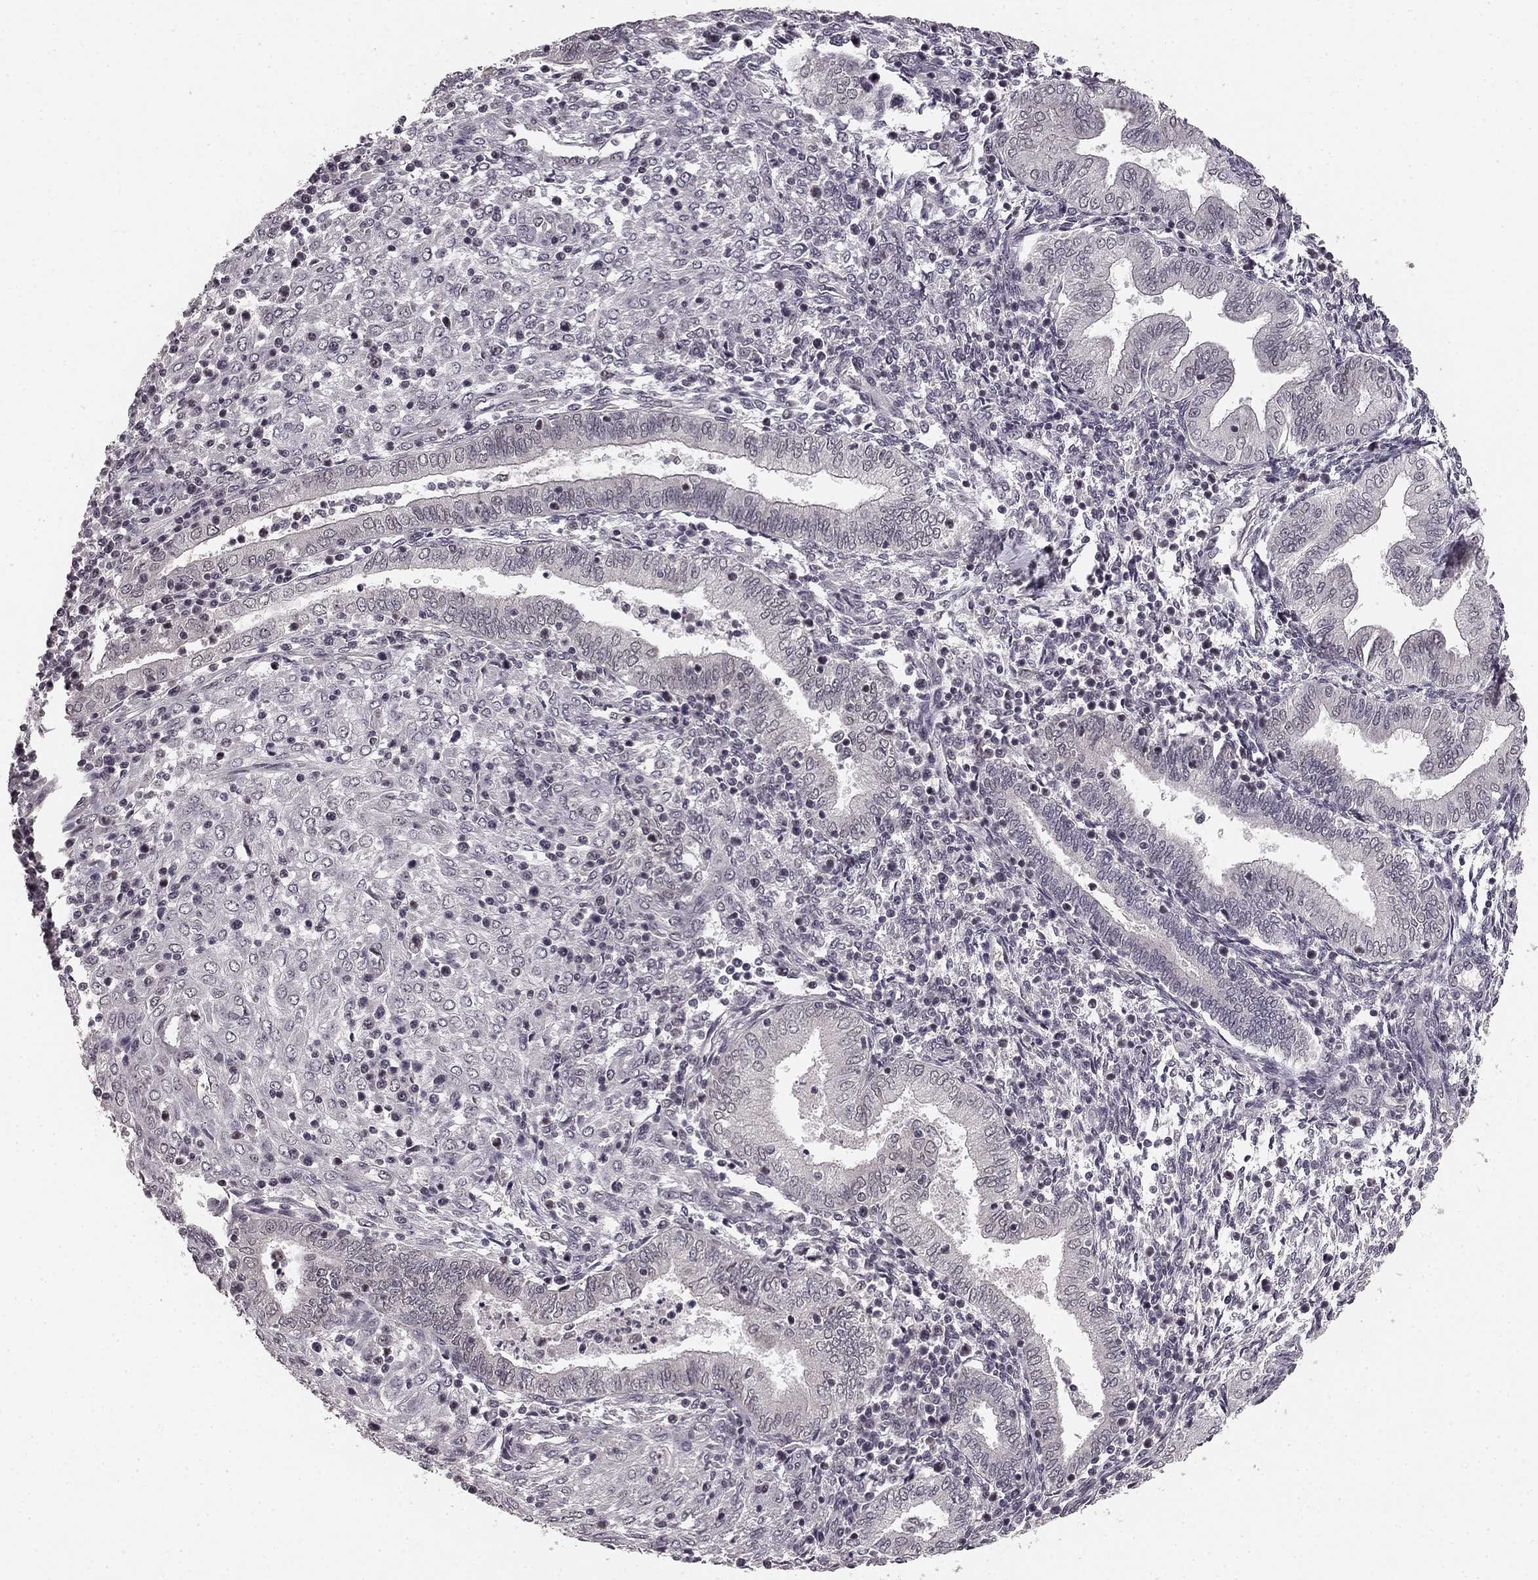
{"staining": {"intensity": "negative", "quantity": "none", "location": "none"}, "tissue": "endometrium", "cell_type": "Cells in endometrial stroma", "image_type": "normal", "snomed": [{"axis": "morphology", "description": "Normal tissue, NOS"}, {"axis": "topography", "description": "Endometrium"}], "caption": "Immunohistochemical staining of normal endometrium shows no significant positivity in cells in endometrial stroma. Nuclei are stained in blue.", "gene": "HCN4", "patient": {"sex": "female", "age": 42}}